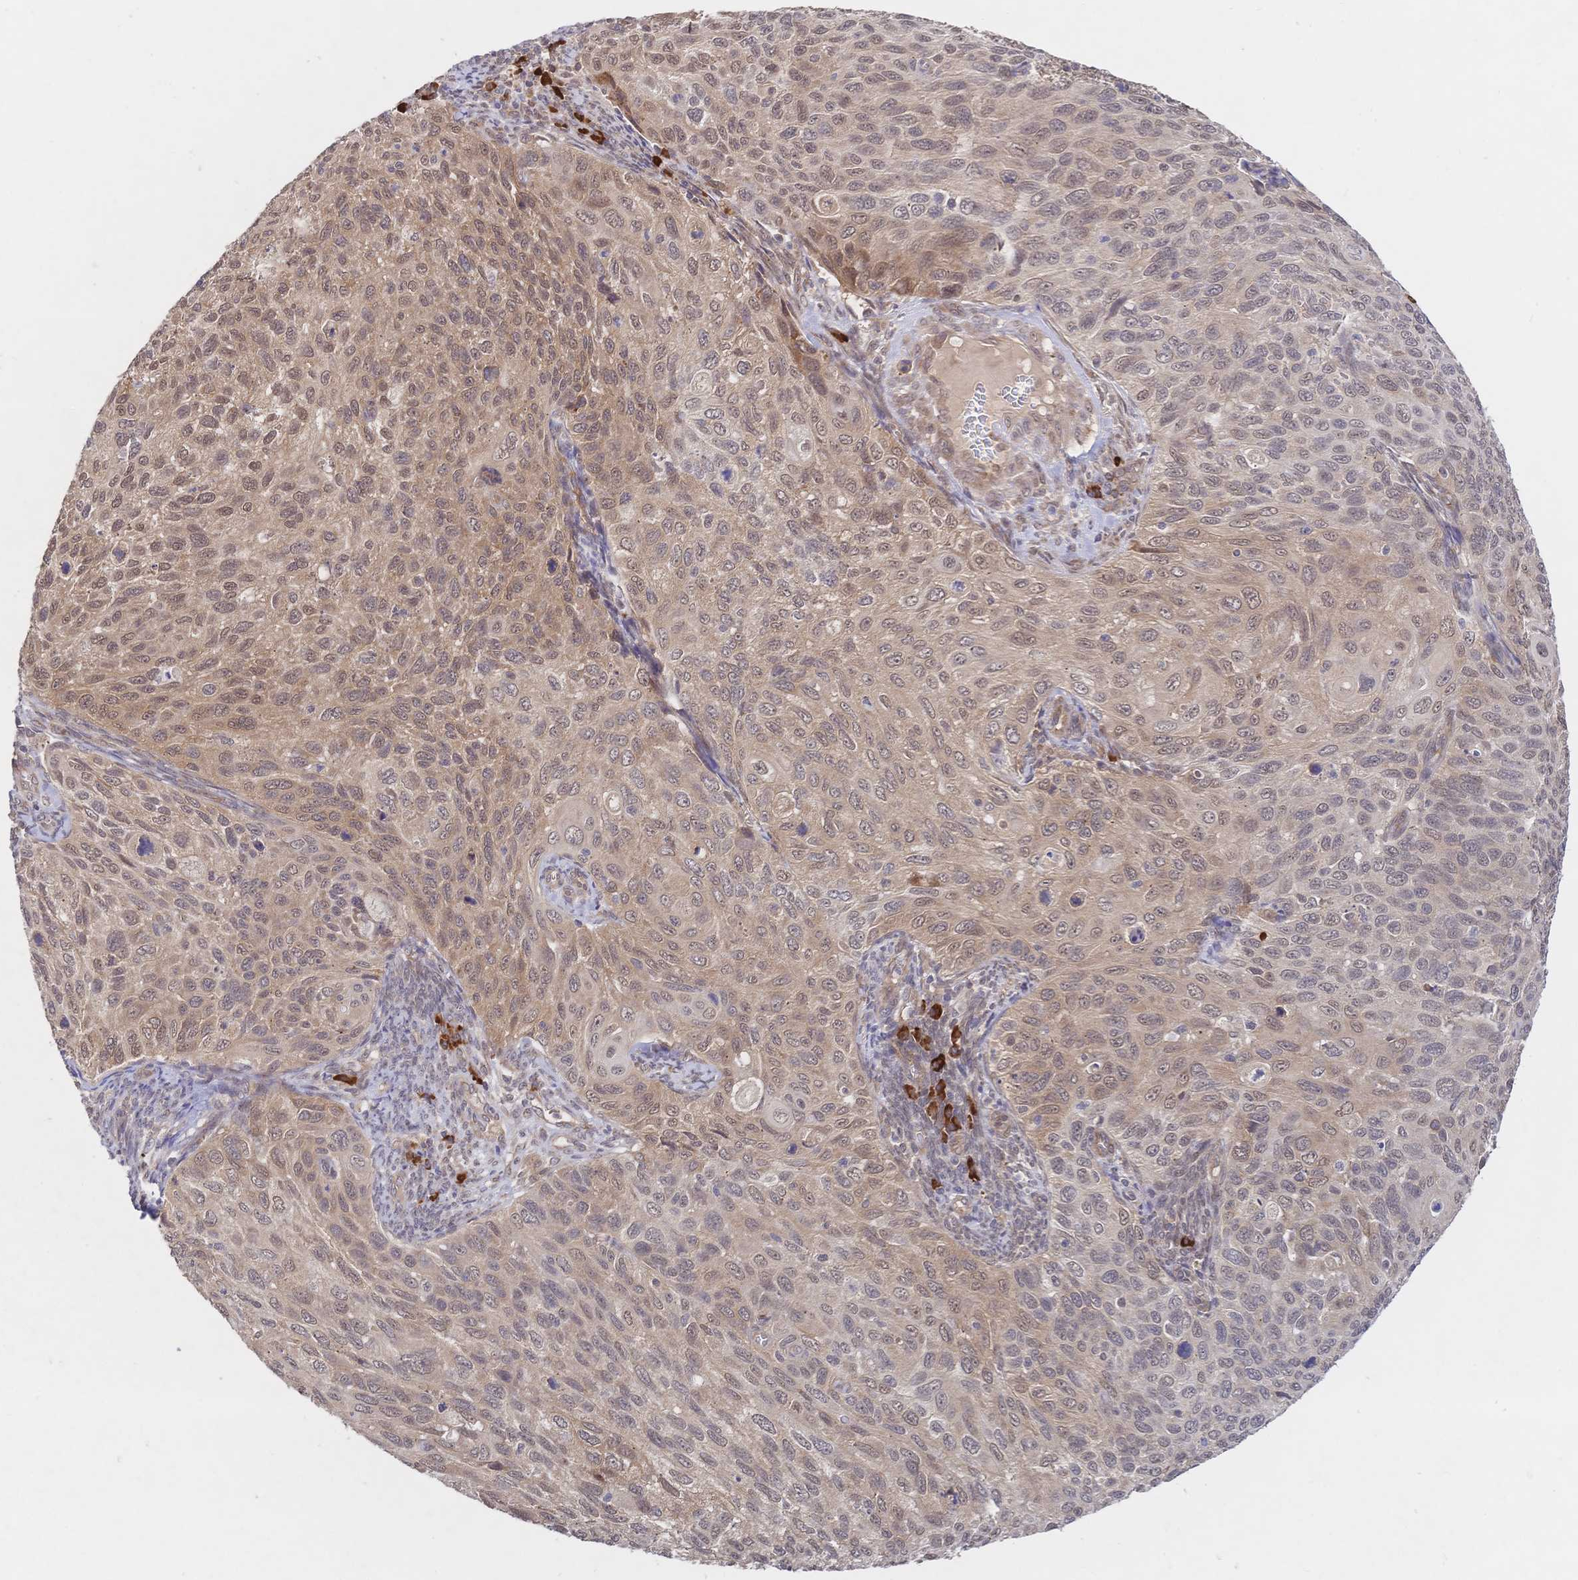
{"staining": {"intensity": "moderate", "quantity": ">75%", "location": "cytoplasmic/membranous,nuclear"}, "tissue": "cervical cancer", "cell_type": "Tumor cells", "image_type": "cancer", "snomed": [{"axis": "morphology", "description": "Squamous cell carcinoma, NOS"}, {"axis": "topography", "description": "Cervix"}], "caption": "Immunohistochemistry (IHC) (DAB (3,3'-diaminobenzidine)) staining of cervical cancer (squamous cell carcinoma) demonstrates moderate cytoplasmic/membranous and nuclear protein positivity in about >75% of tumor cells. (brown staining indicates protein expression, while blue staining denotes nuclei).", "gene": "LMO4", "patient": {"sex": "female", "age": 70}}